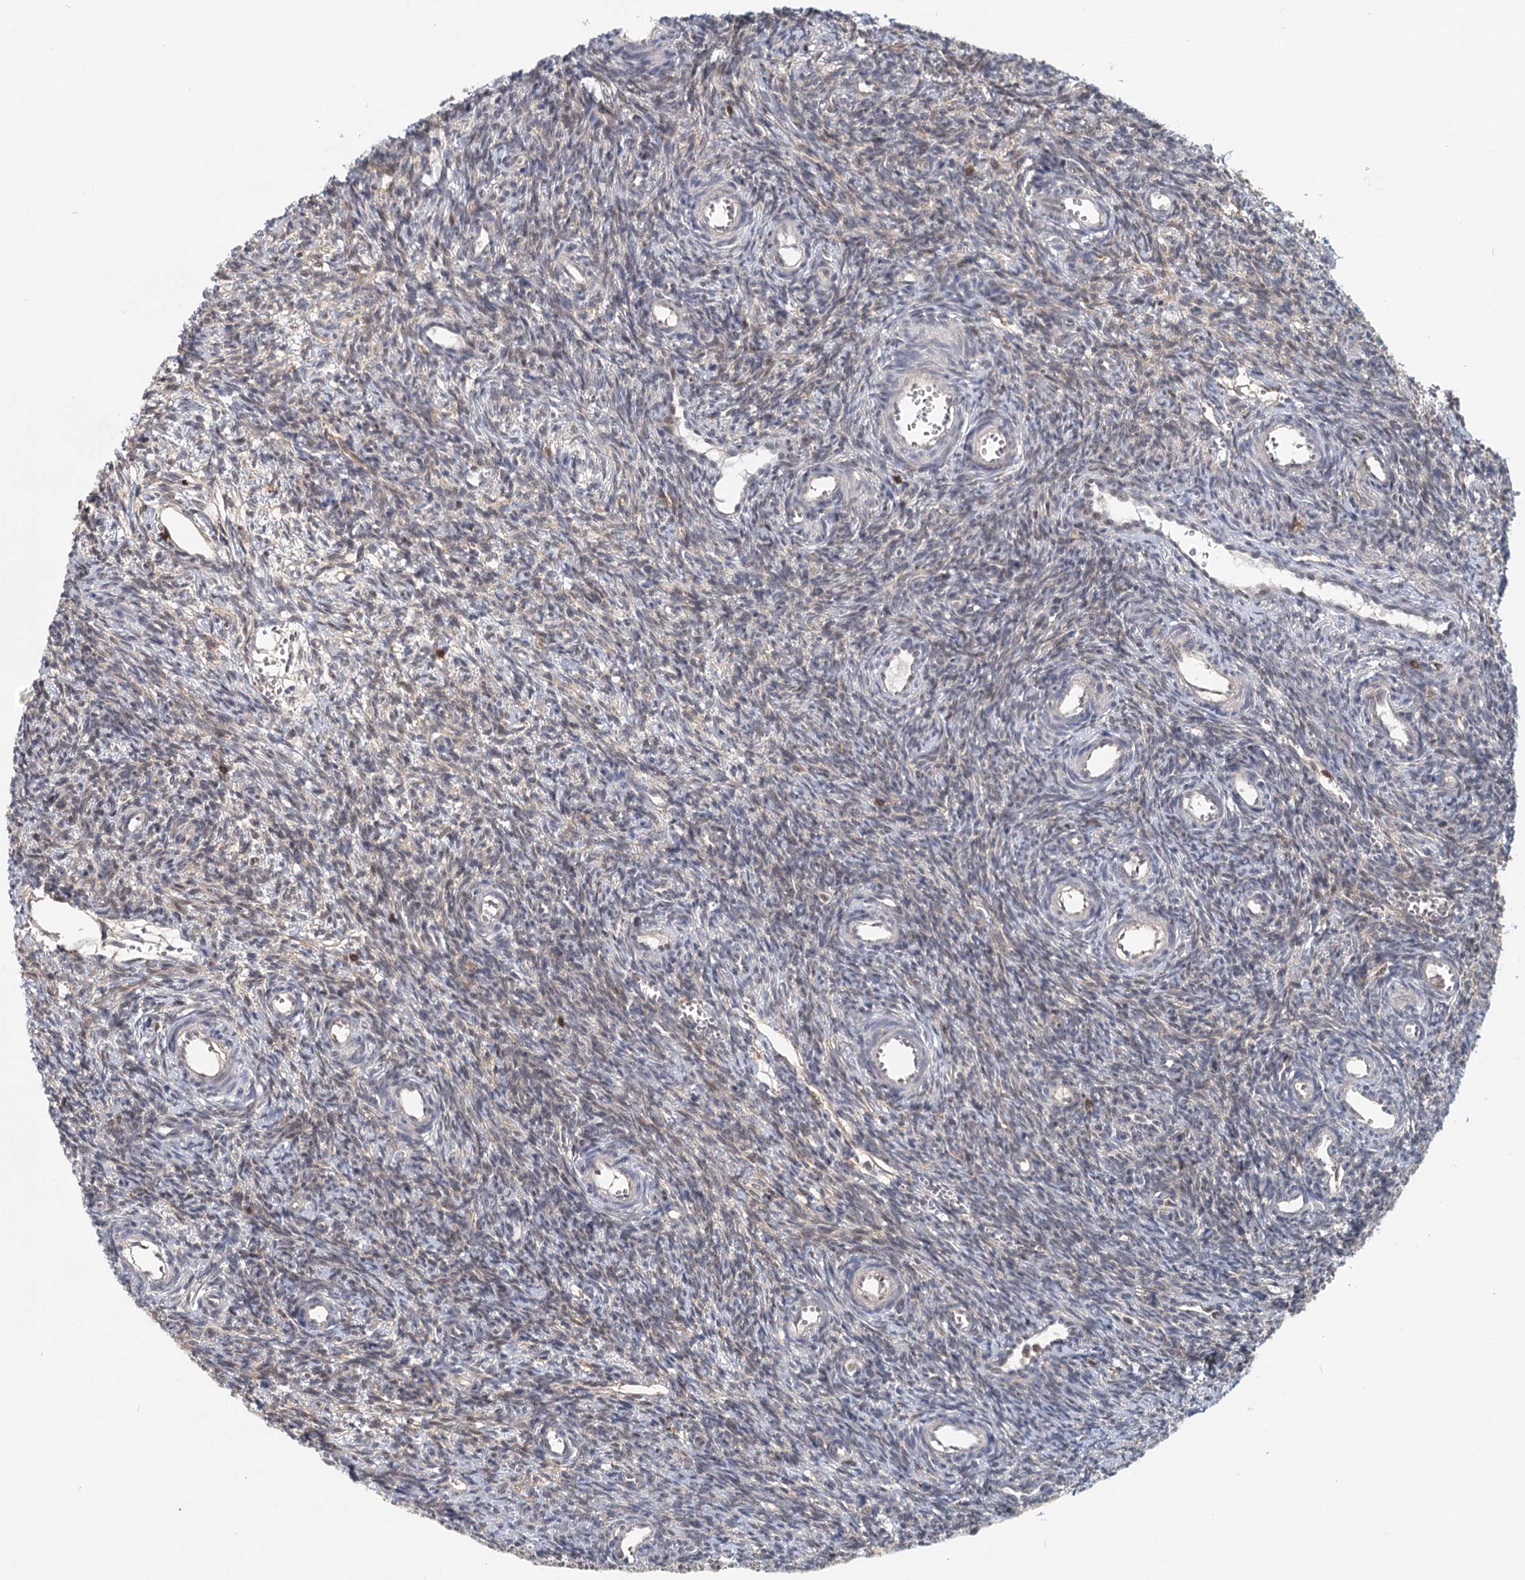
{"staining": {"intensity": "weak", "quantity": "<25%", "location": "cytoplasmic/membranous"}, "tissue": "ovary", "cell_type": "Ovarian stroma cells", "image_type": "normal", "snomed": [{"axis": "morphology", "description": "Normal tissue, NOS"}, {"axis": "topography", "description": "Ovary"}], "caption": "Ovary was stained to show a protein in brown. There is no significant staining in ovarian stroma cells. (DAB (3,3'-diaminobenzidine) immunohistochemistry (IHC) visualized using brightfield microscopy, high magnification).", "gene": "CDC42SE2", "patient": {"sex": "female", "age": 39}}